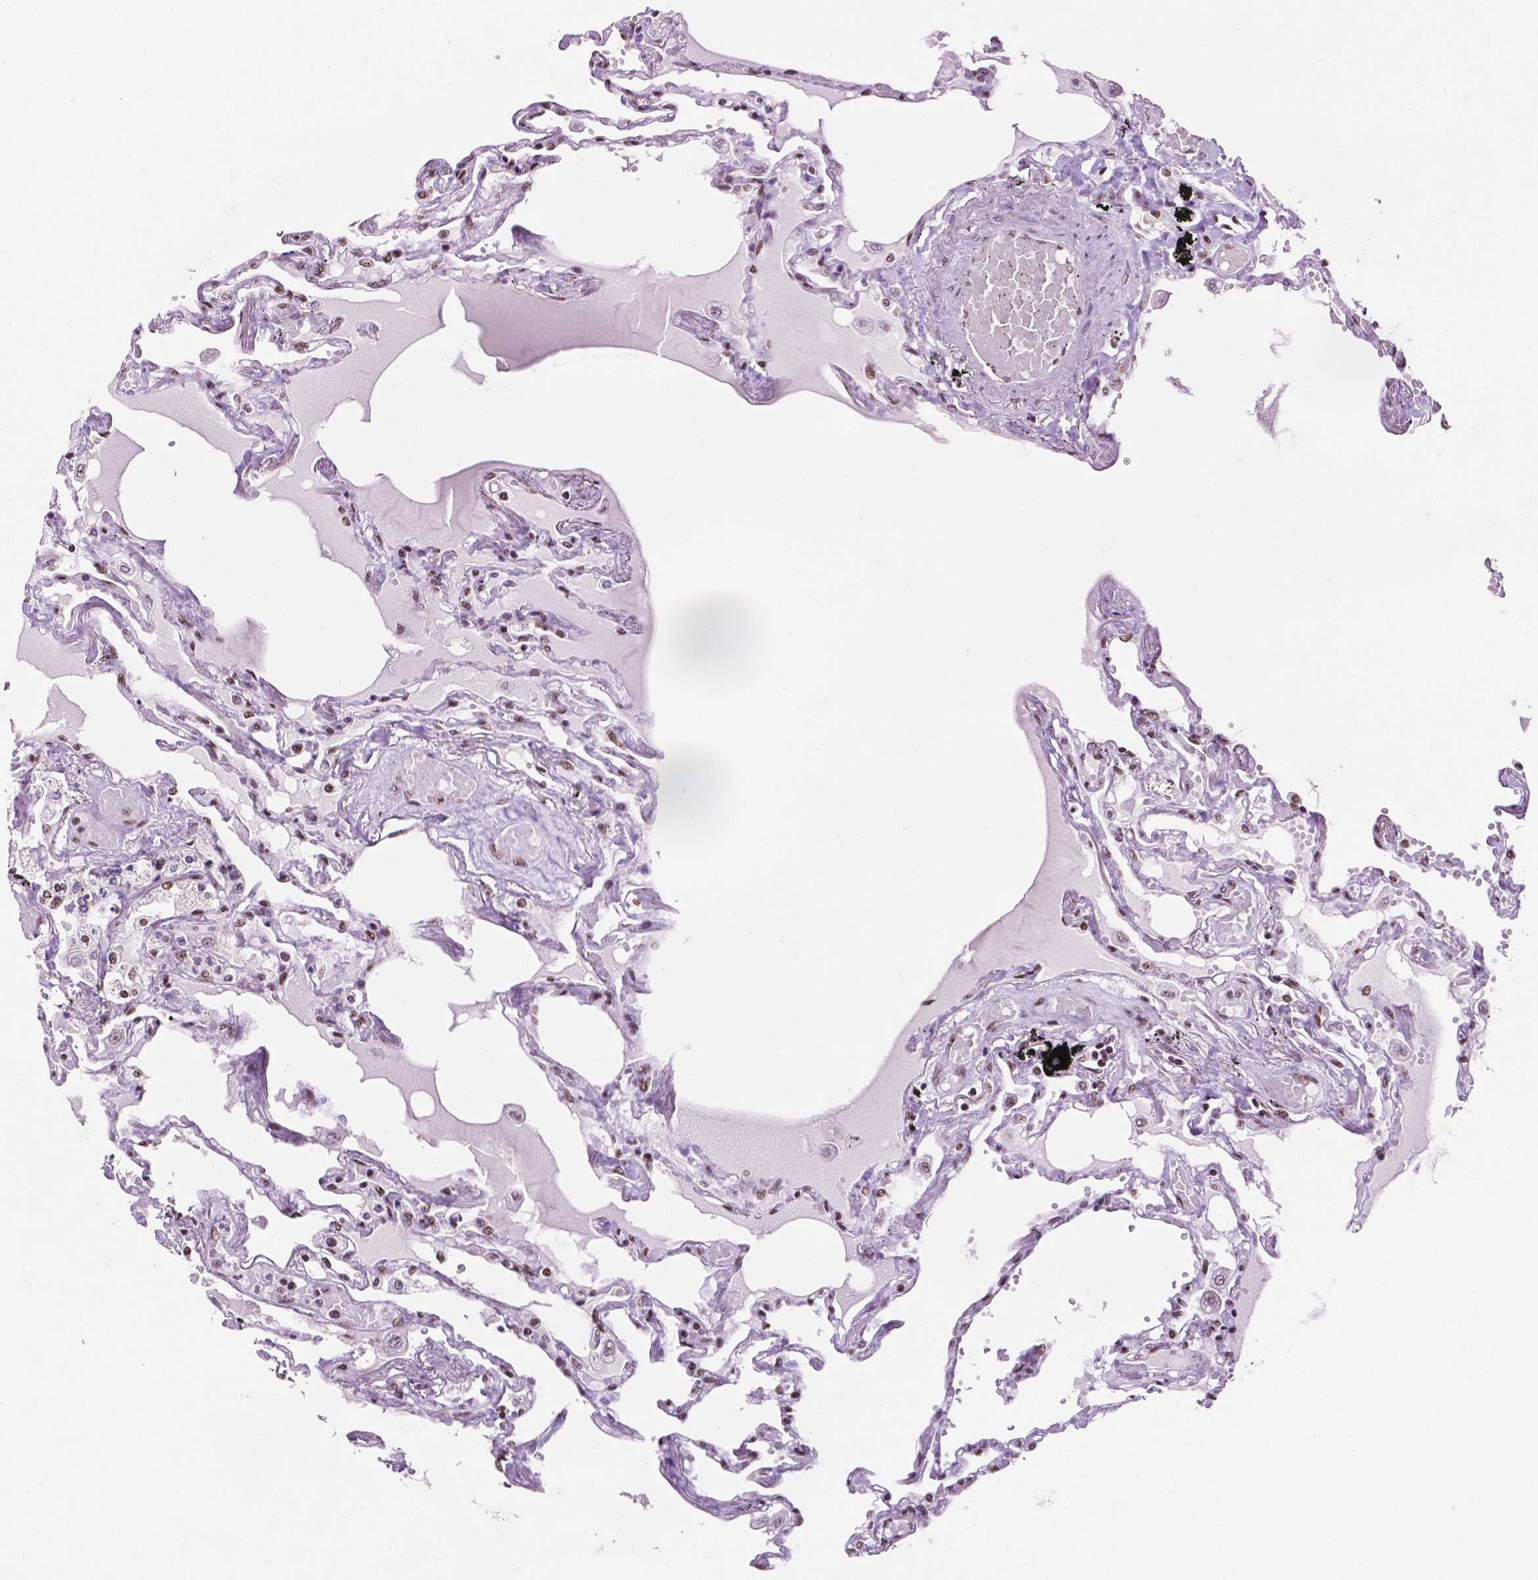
{"staining": {"intensity": "strong", "quantity": "25%-75%", "location": "nuclear"}, "tissue": "lung", "cell_type": "Alveolar cells", "image_type": "normal", "snomed": [{"axis": "morphology", "description": "Normal tissue, NOS"}, {"axis": "morphology", "description": "Adenocarcinoma, NOS"}, {"axis": "topography", "description": "Cartilage tissue"}, {"axis": "topography", "description": "Lung"}], "caption": "Lung stained with immunohistochemistry displays strong nuclear expression in about 25%-75% of alveolar cells.", "gene": "CCAR2", "patient": {"sex": "female", "age": 67}}